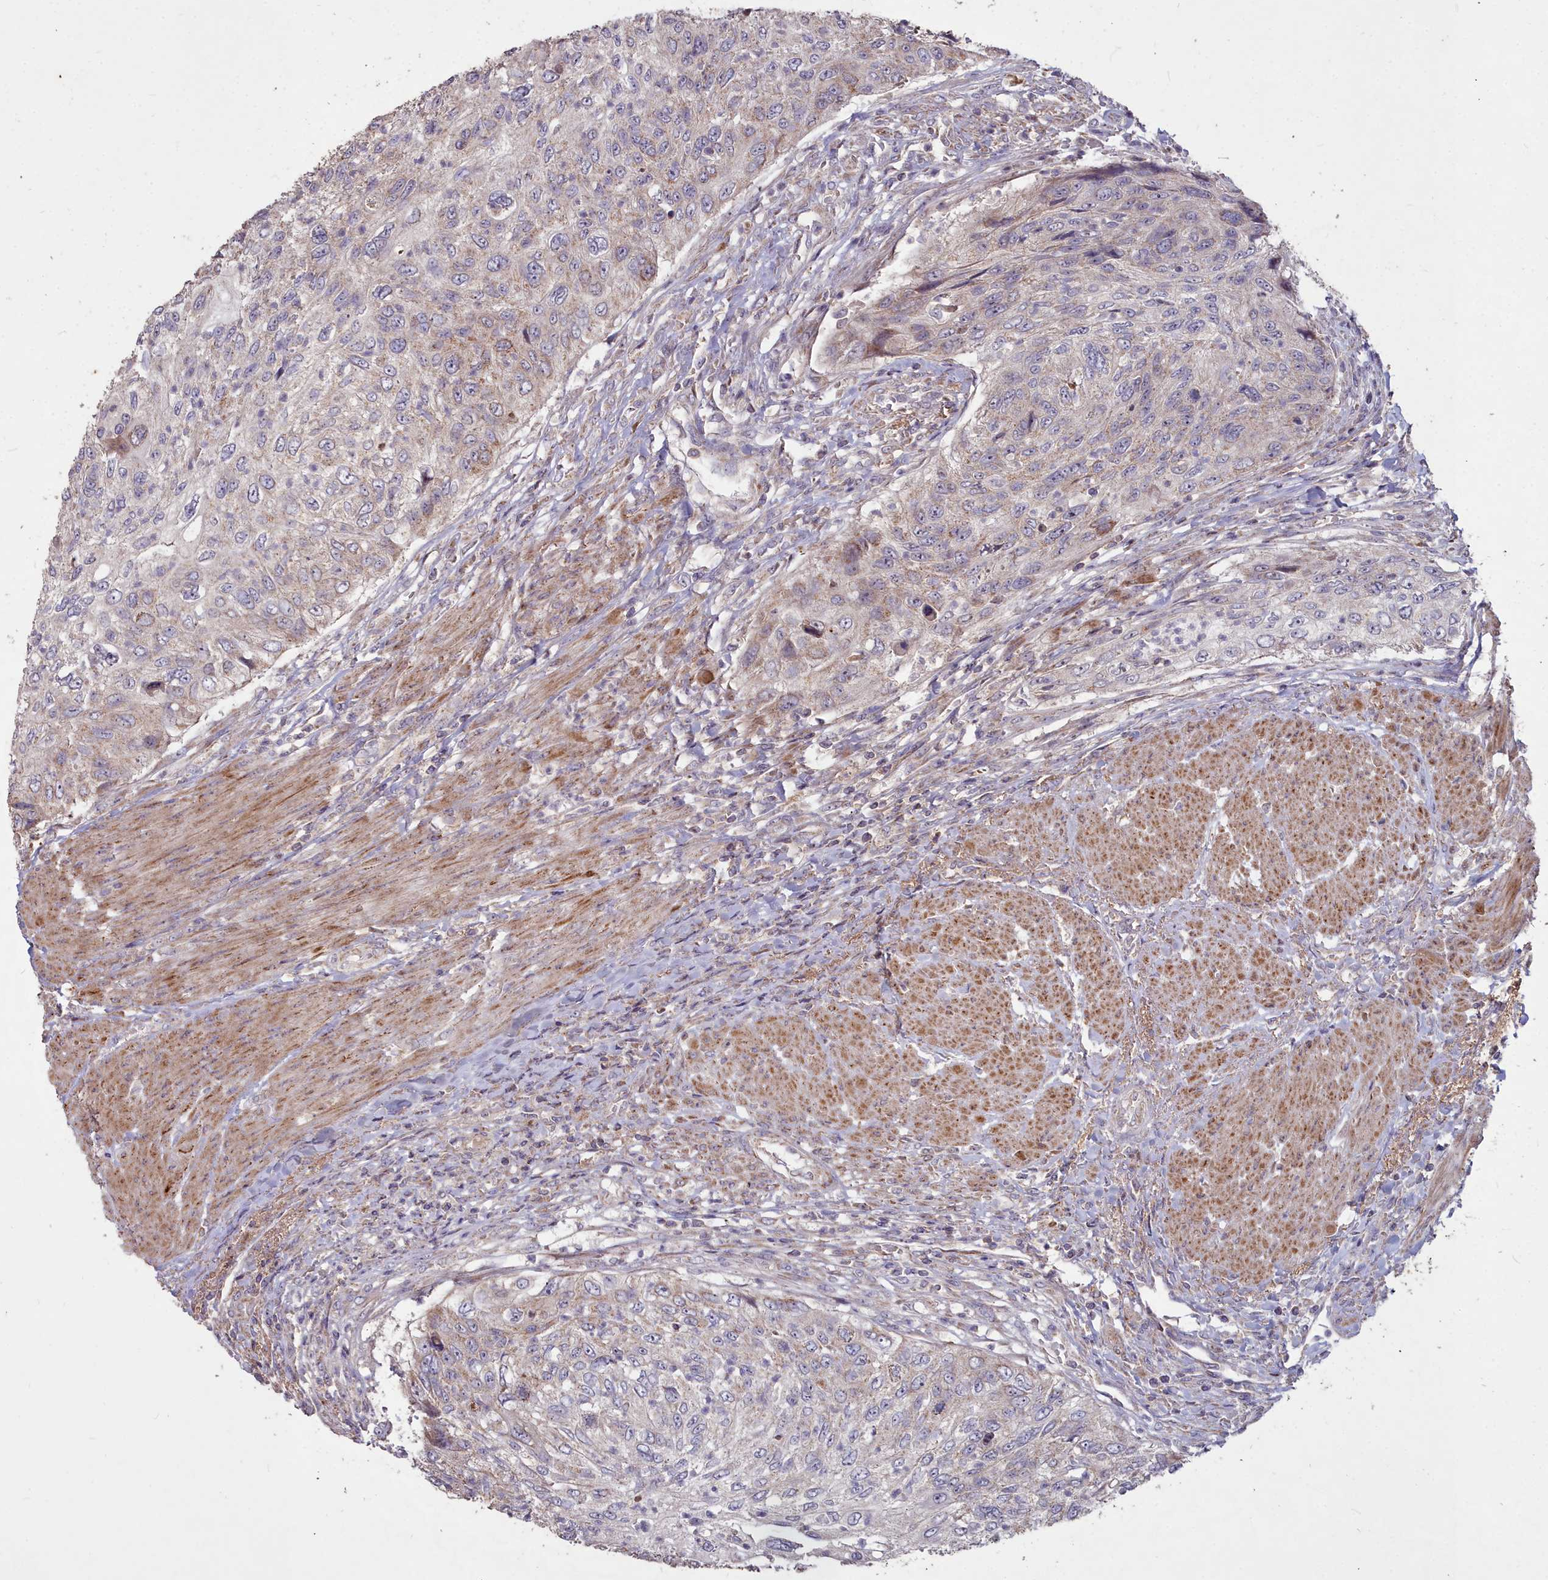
{"staining": {"intensity": "weak", "quantity": "25%-75%", "location": "cytoplasmic/membranous"}, "tissue": "urothelial cancer", "cell_type": "Tumor cells", "image_type": "cancer", "snomed": [{"axis": "morphology", "description": "Urothelial carcinoma, High grade"}, {"axis": "topography", "description": "Urinary bladder"}], "caption": "Urothelial carcinoma (high-grade) stained for a protein reveals weak cytoplasmic/membranous positivity in tumor cells.", "gene": "COX11", "patient": {"sex": "female", "age": 60}}